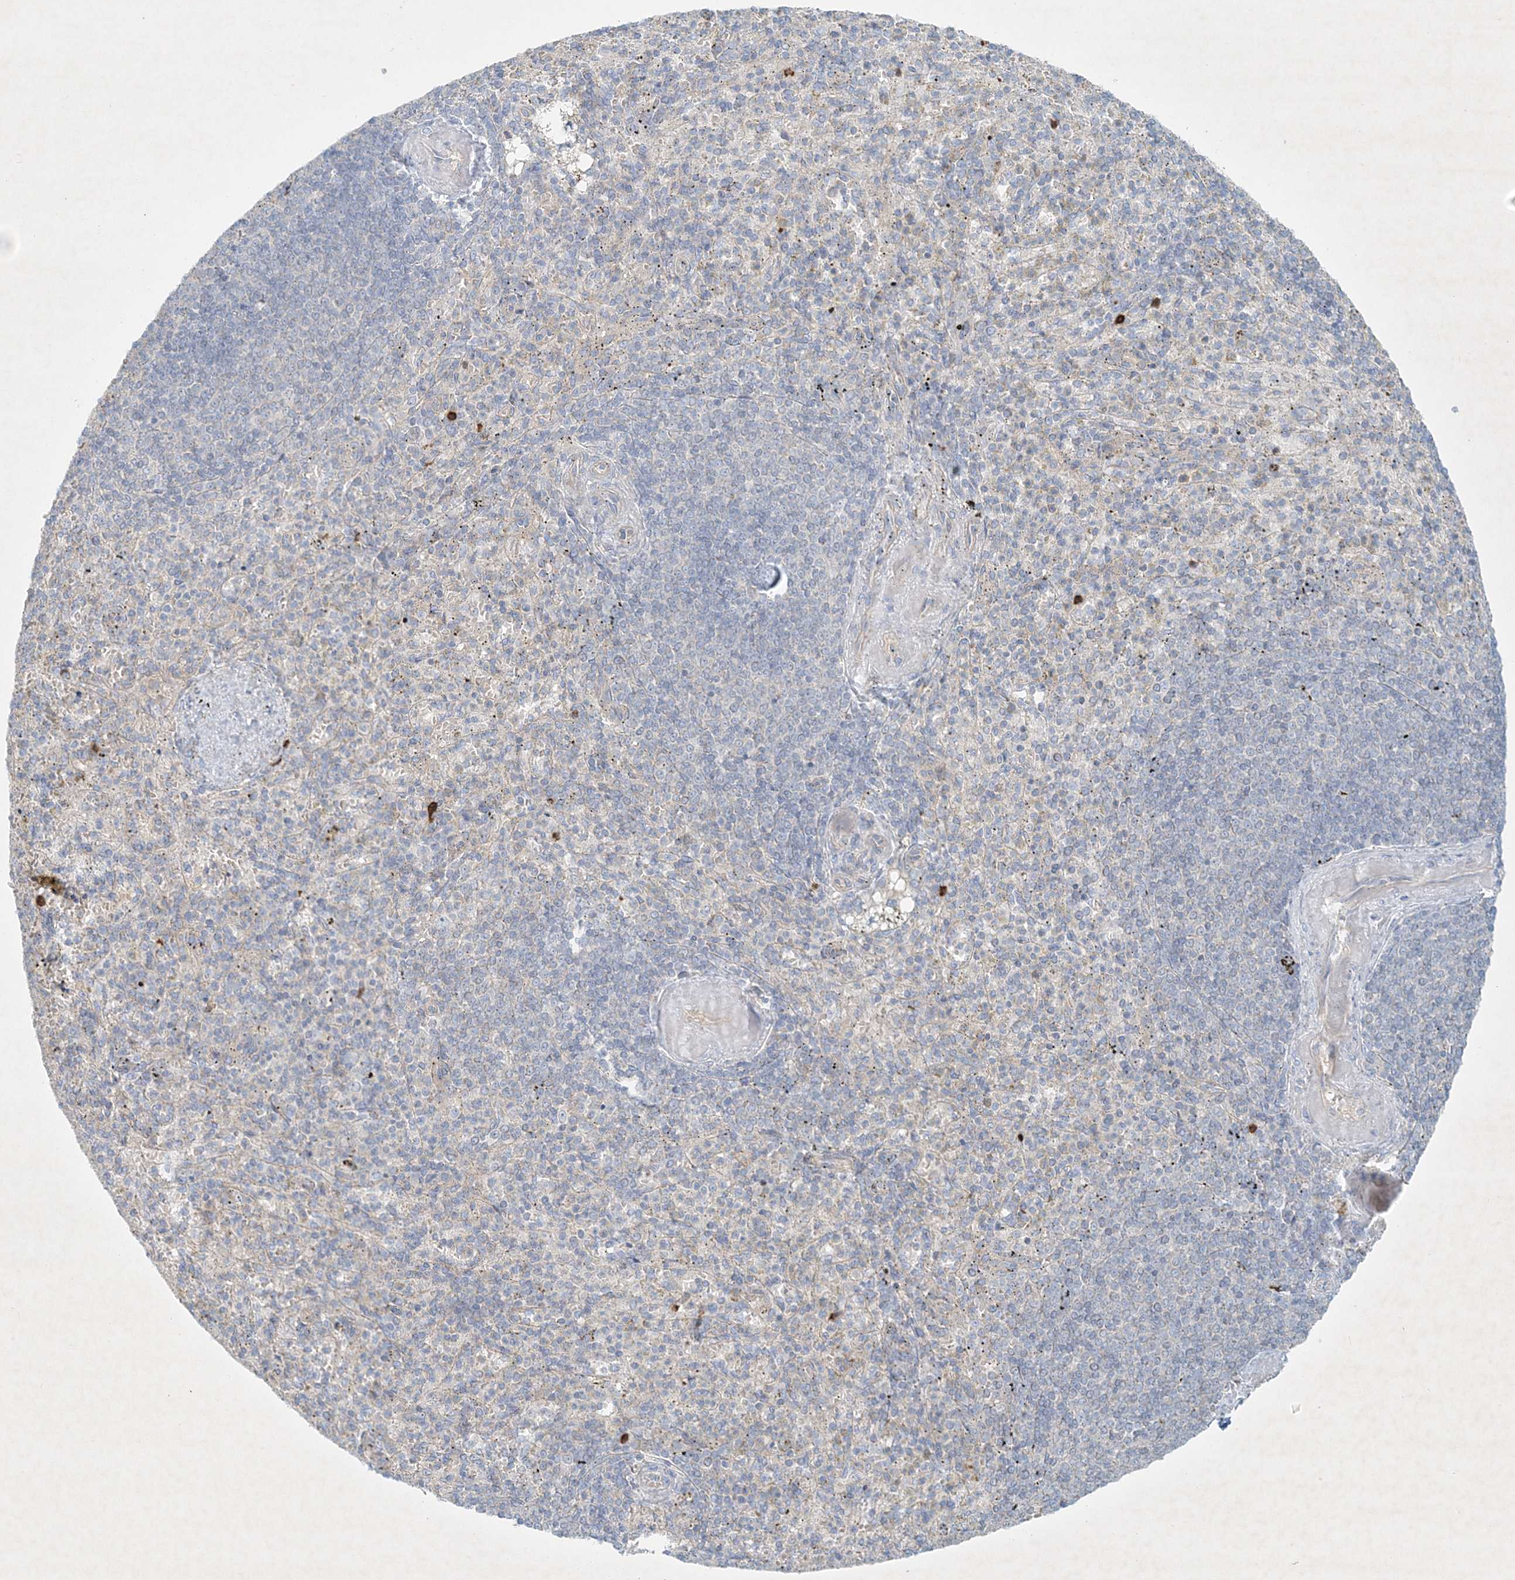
{"staining": {"intensity": "moderate", "quantity": "<25%", "location": "cytoplasmic/membranous"}, "tissue": "spleen", "cell_type": "Cells in red pulp", "image_type": "normal", "snomed": [{"axis": "morphology", "description": "Normal tissue, NOS"}, {"axis": "topography", "description": "Spleen"}], "caption": "The micrograph reveals immunohistochemical staining of benign spleen. There is moderate cytoplasmic/membranous positivity is identified in approximately <25% of cells in red pulp.", "gene": "STK11IP", "patient": {"sex": "female", "age": 74}}